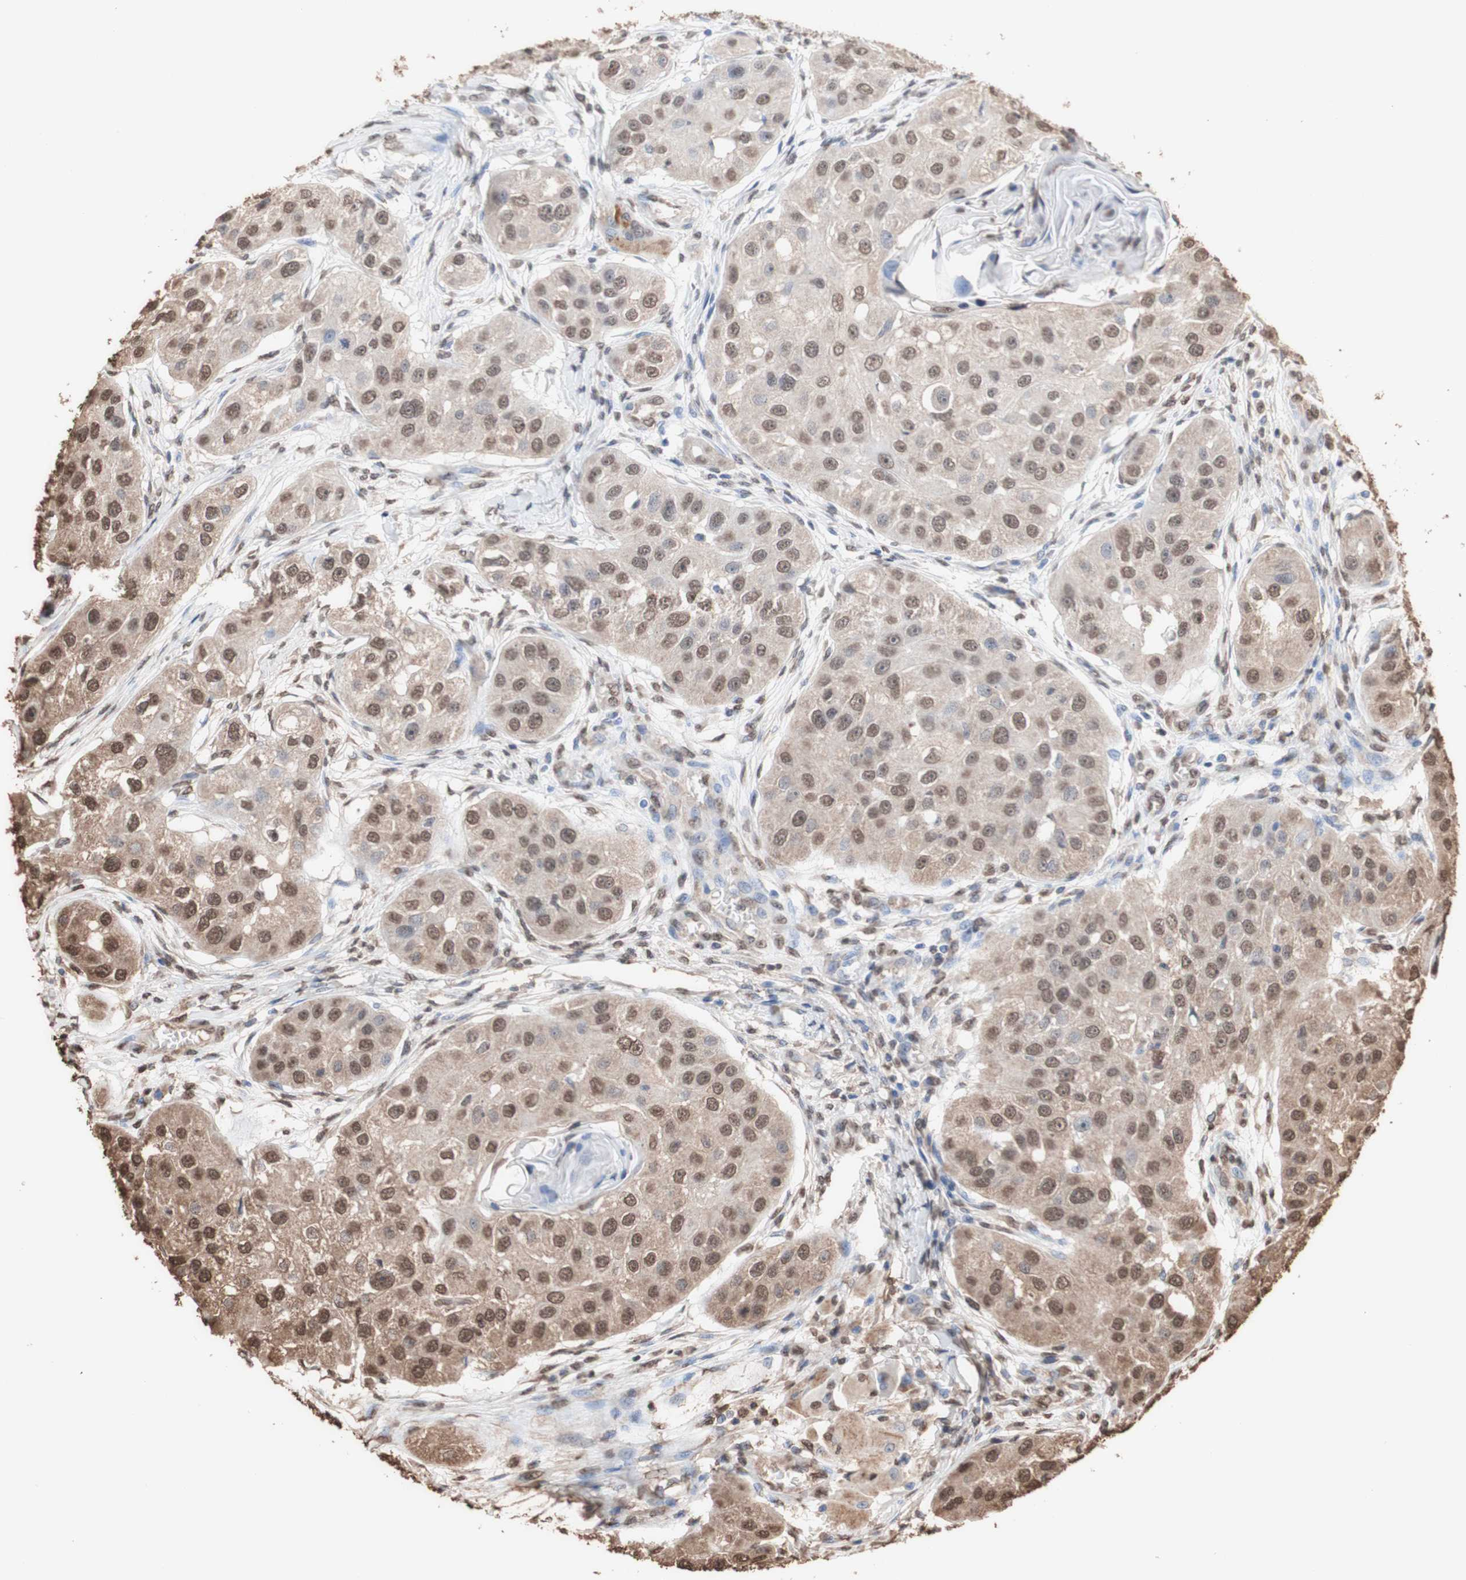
{"staining": {"intensity": "strong", "quantity": ">75%", "location": "cytoplasmic/membranous,nuclear"}, "tissue": "head and neck cancer", "cell_type": "Tumor cells", "image_type": "cancer", "snomed": [{"axis": "morphology", "description": "Normal tissue, NOS"}, {"axis": "morphology", "description": "Squamous cell carcinoma, NOS"}, {"axis": "topography", "description": "Skeletal muscle"}, {"axis": "topography", "description": "Head-Neck"}], "caption": "High-power microscopy captured an immunohistochemistry image of head and neck cancer, revealing strong cytoplasmic/membranous and nuclear staining in about >75% of tumor cells.", "gene": "PIDD1", "patient": {"sex": "male", "age": 51}}